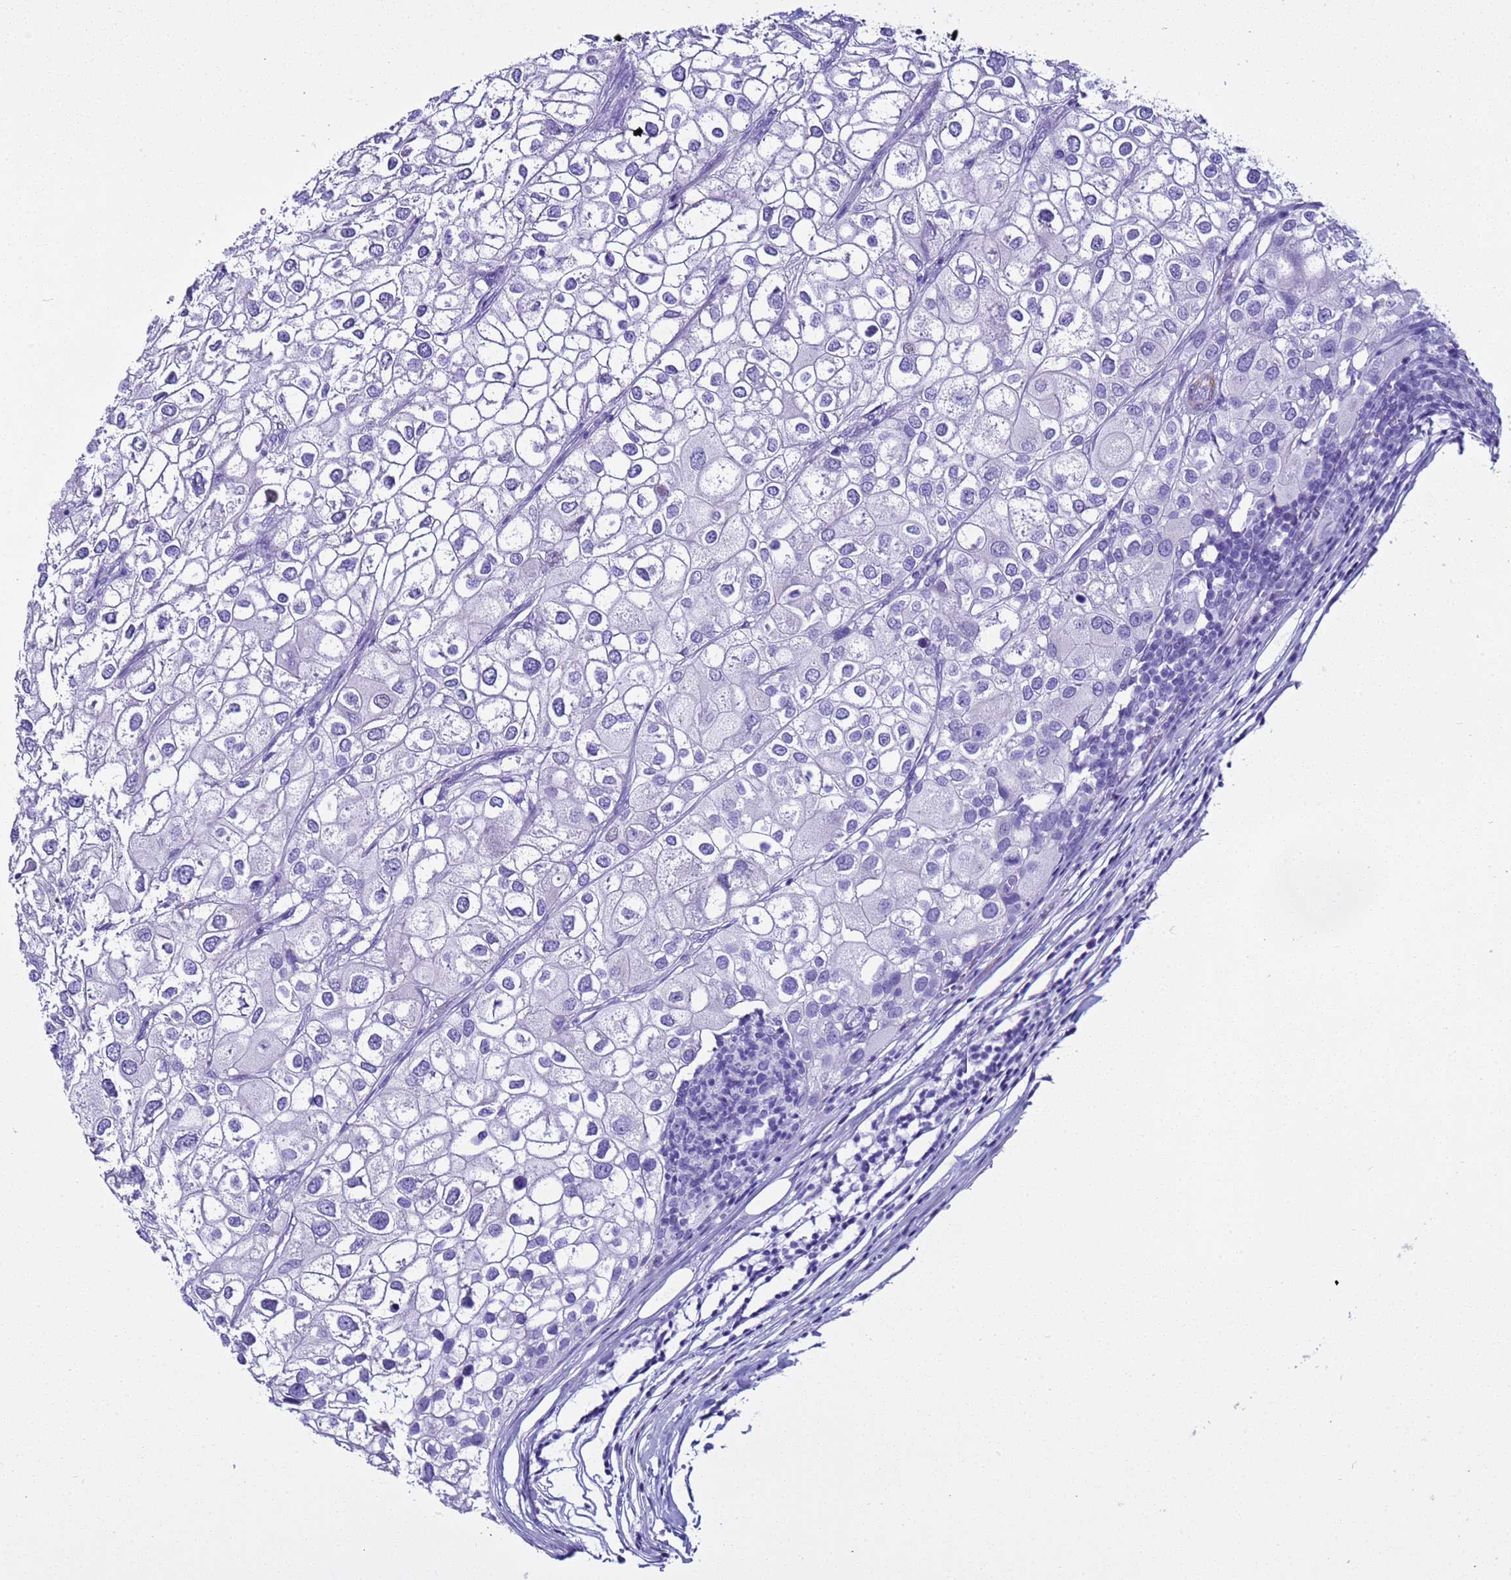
{"staining": {"intensity": "negative", "quantity": "none", "location": "none"}, "tissue": "urothelial cancer", "cell_type": "Tumor cells", "image_type": "cancer", "snomed": [{"axis": "morphology", "description": "Urothelial carcinoma, High grade"}, {"axis": "topography", "description": "Urinary bladder"}], "caption": "Tumor cells are negative for protein expression in human high-grade urothelial carcinoma. (DAB IHC with hematoxylin counter stain).", "gene": "LCMT1", "patient": {"sex": "male", "age": 64}}